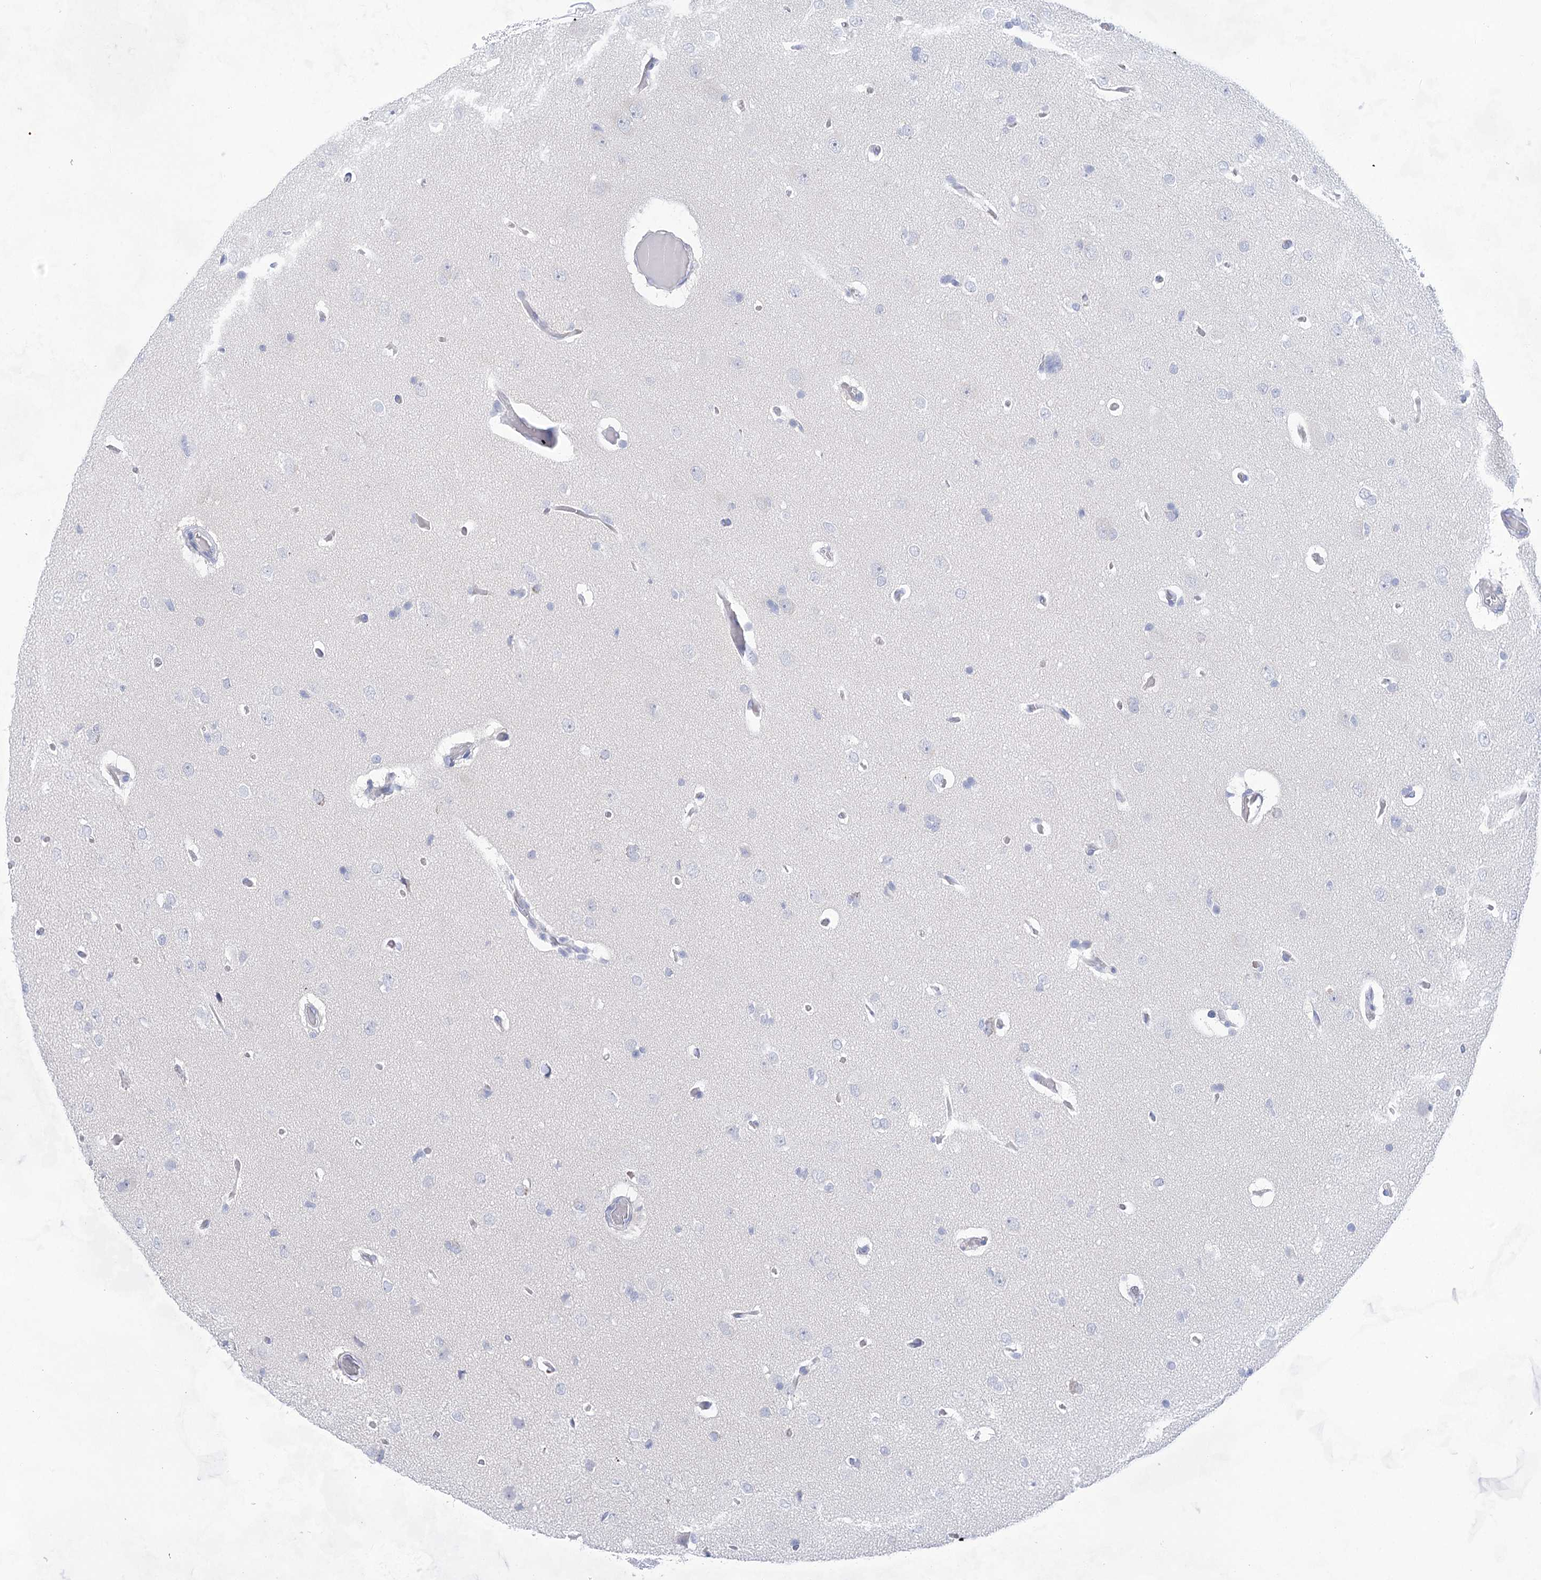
{"staining": {"intensity": "negative", "quantity": "none", "location": "none"}, "tissue": "glioma", "cell_type": "Tumor cells", "image_type": "cancer", "snomed": [{"axis": "morphology", "description": "Glioma, malignant, High grade"}, {"axis": "topography", "description": "Brain"}], "caption": "This is an immunohistochemistry histopathology image of human malignant high-grade glioma. There is no staining in tumor cells.", "gene": "LALBA", "patient": {"sex": "female", "age": 59}}